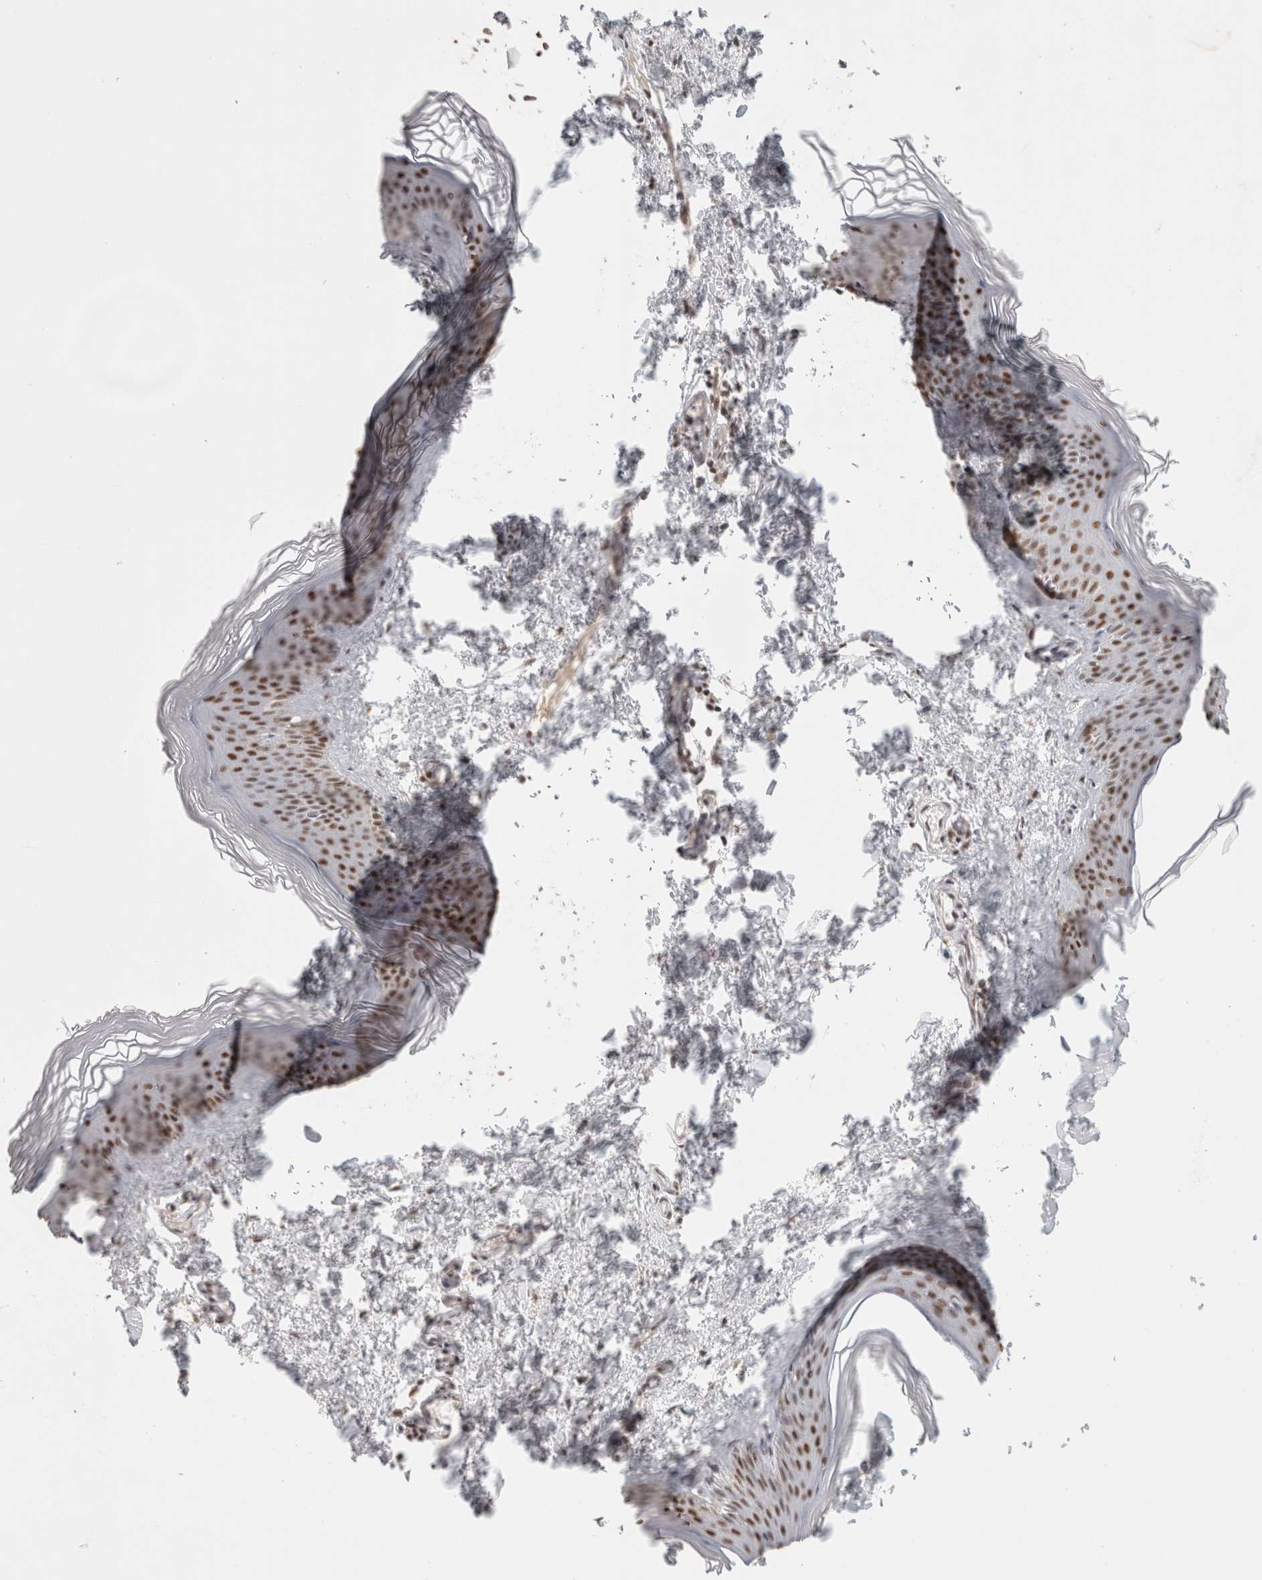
{"staining": {"intensity": "weak", "quantity": ">75%", "location": "nuclear"}, "tissue": "skin", "cell_type": "Fibroblasts", "image_type": "normal", "snomed": [{"axis": "morphology", "description": "Normal tissue, NOS"}, {"axis": "topography", "description": "Skin"}], "caption": "Brown immunohistochemical staining in benign skin displays weak nuclear staining in approximately >75% of fibroblasts. (DAB IHC with brightfield microscopy, high magnification).", "gene": "ZNF830", "patient": {"sex": "female", "age": 27}}